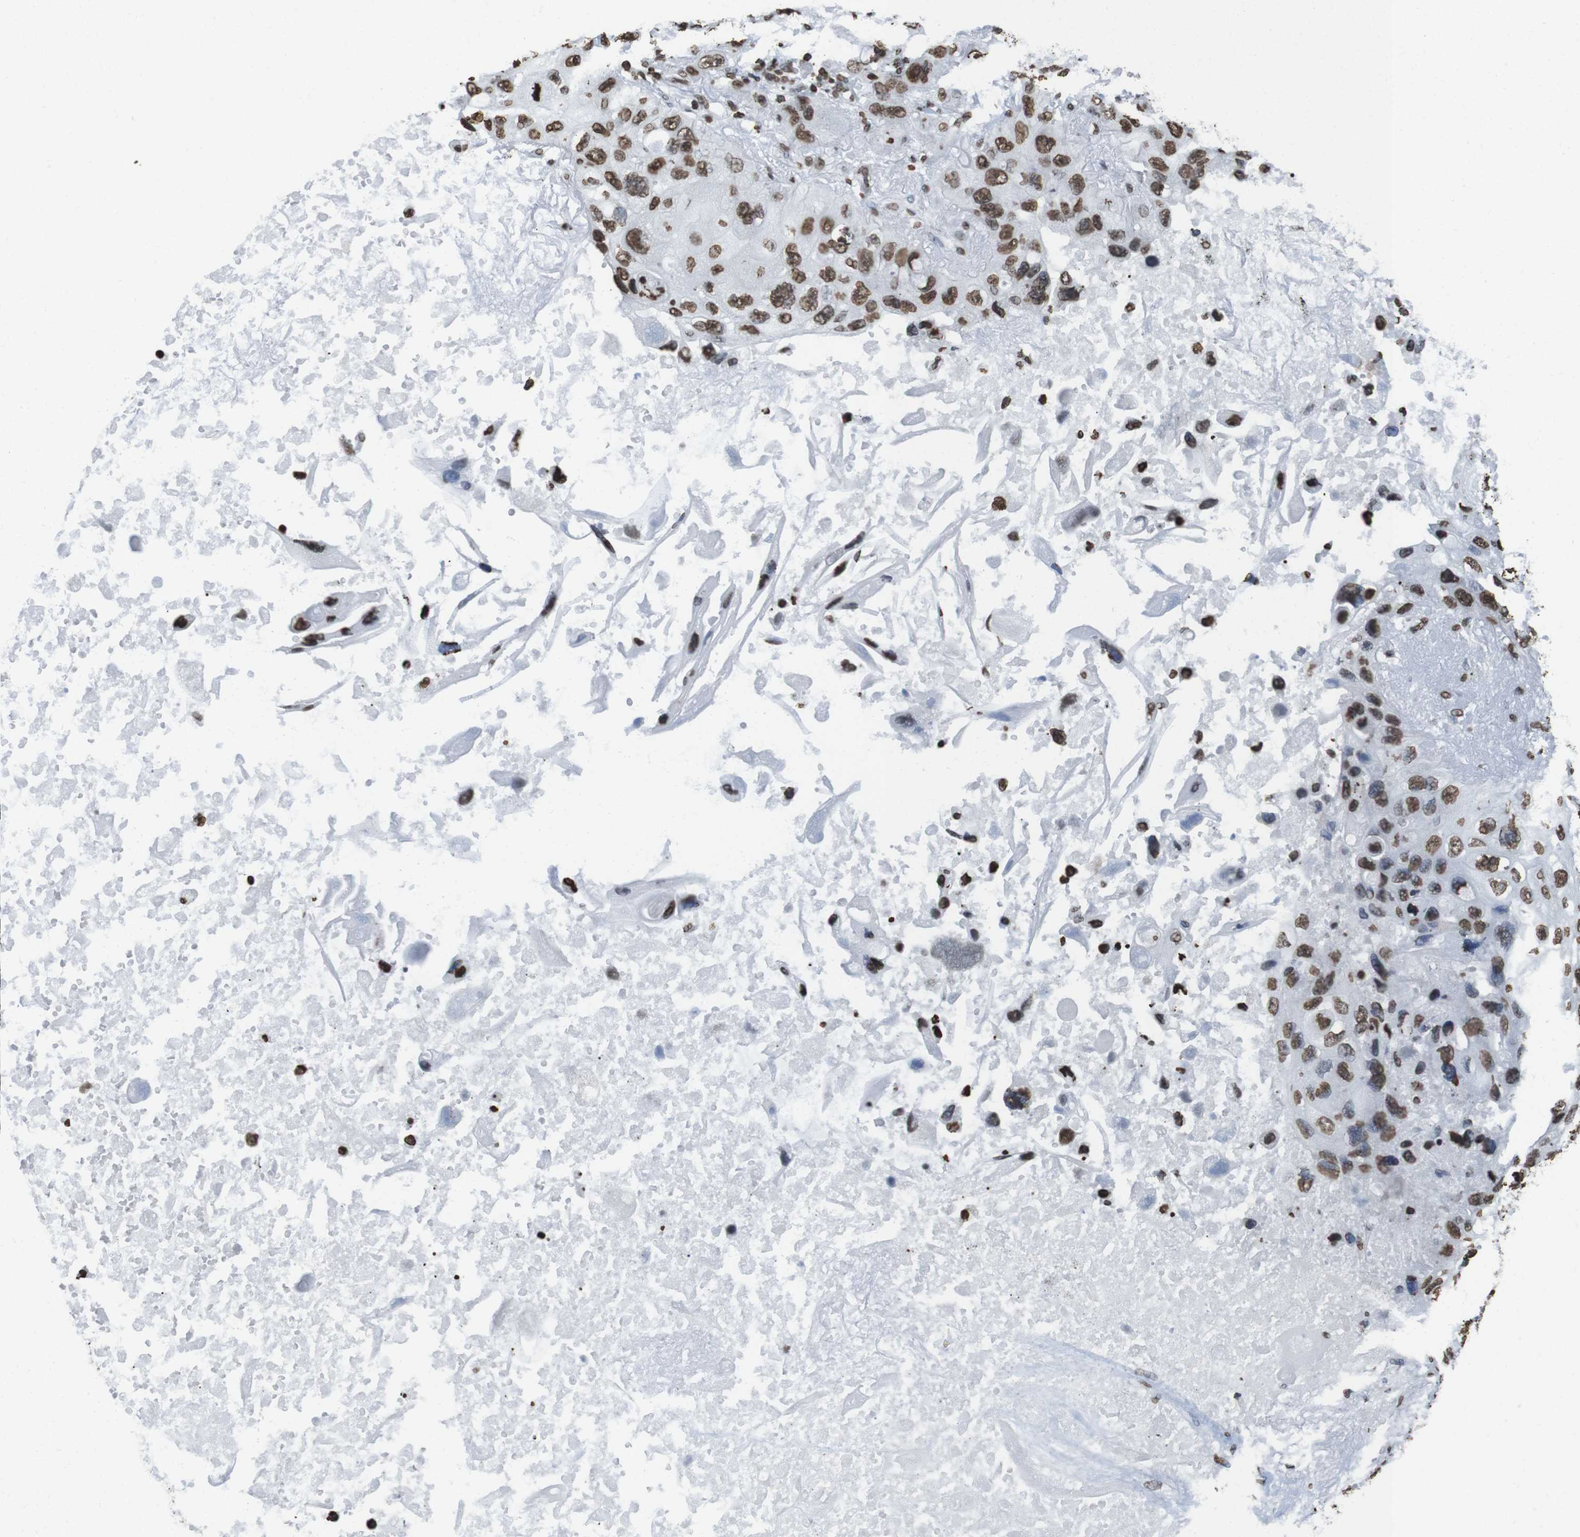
{"staining": {"intensity": "moderate", "quantity": ">75%", "location": "nuclear"}, "tissue": "lung cancer", "cell_type": "Tumor cells", "image_type": "cancer", "snomed": [{"axis": "morphology", "description": "Squamous cell carcinoma, NOS"}, {"axis": "topography", "description": "Lung"}], "caption": "Immunohistochemistry (DAB (3,3'-diaminobenzidine)) staining of human lung cancer (squamous cell carcinoma) shows moderate nuclear protein positivity in about >75% of tumor cells.", "gene": "BSX", "patient": {"sex": "female", "age": 73}}